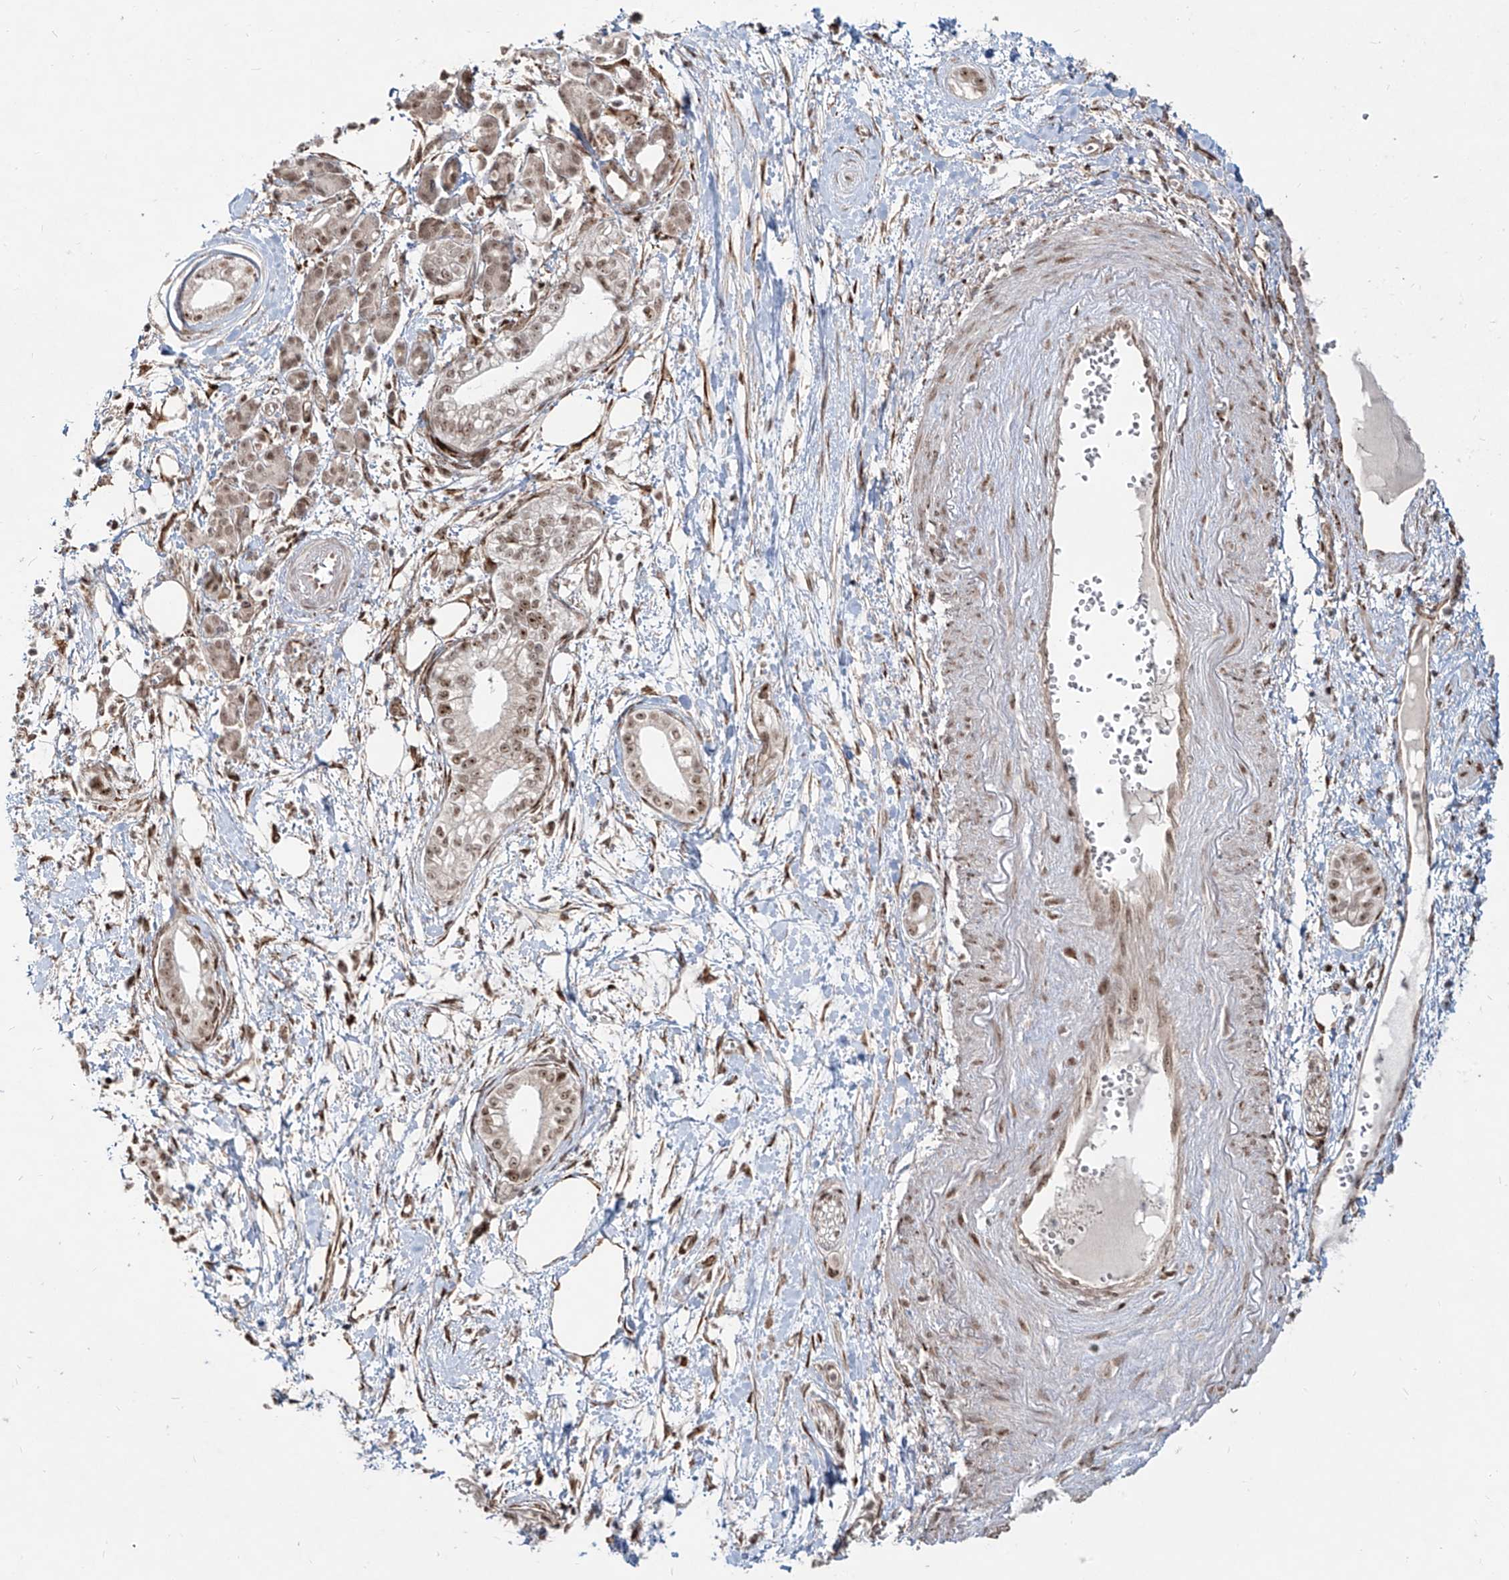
{"staining": {"intensity": "moderate", "quantity": ">75%", "location": "nuclear"}, "tissue": "pancreatic cancer", "cell_type": "Tumor cells", "image_type": "cancer", "snomed": [{"axis": "morphology", "description": "Adenocarcinoma, NOS"}, {"axis": "topography", "description": "Pancreas"}], "caption": "Pancreatic adenocarcinoma stained with immunohistochemistry (IHC) exhibits moderate nuclear positivity in about >75% of tumor cells. (IHC, brightfield microscopy, high magnification).", "gene": "ZNF710", "patient": {"sex": "male", "age": 68}}